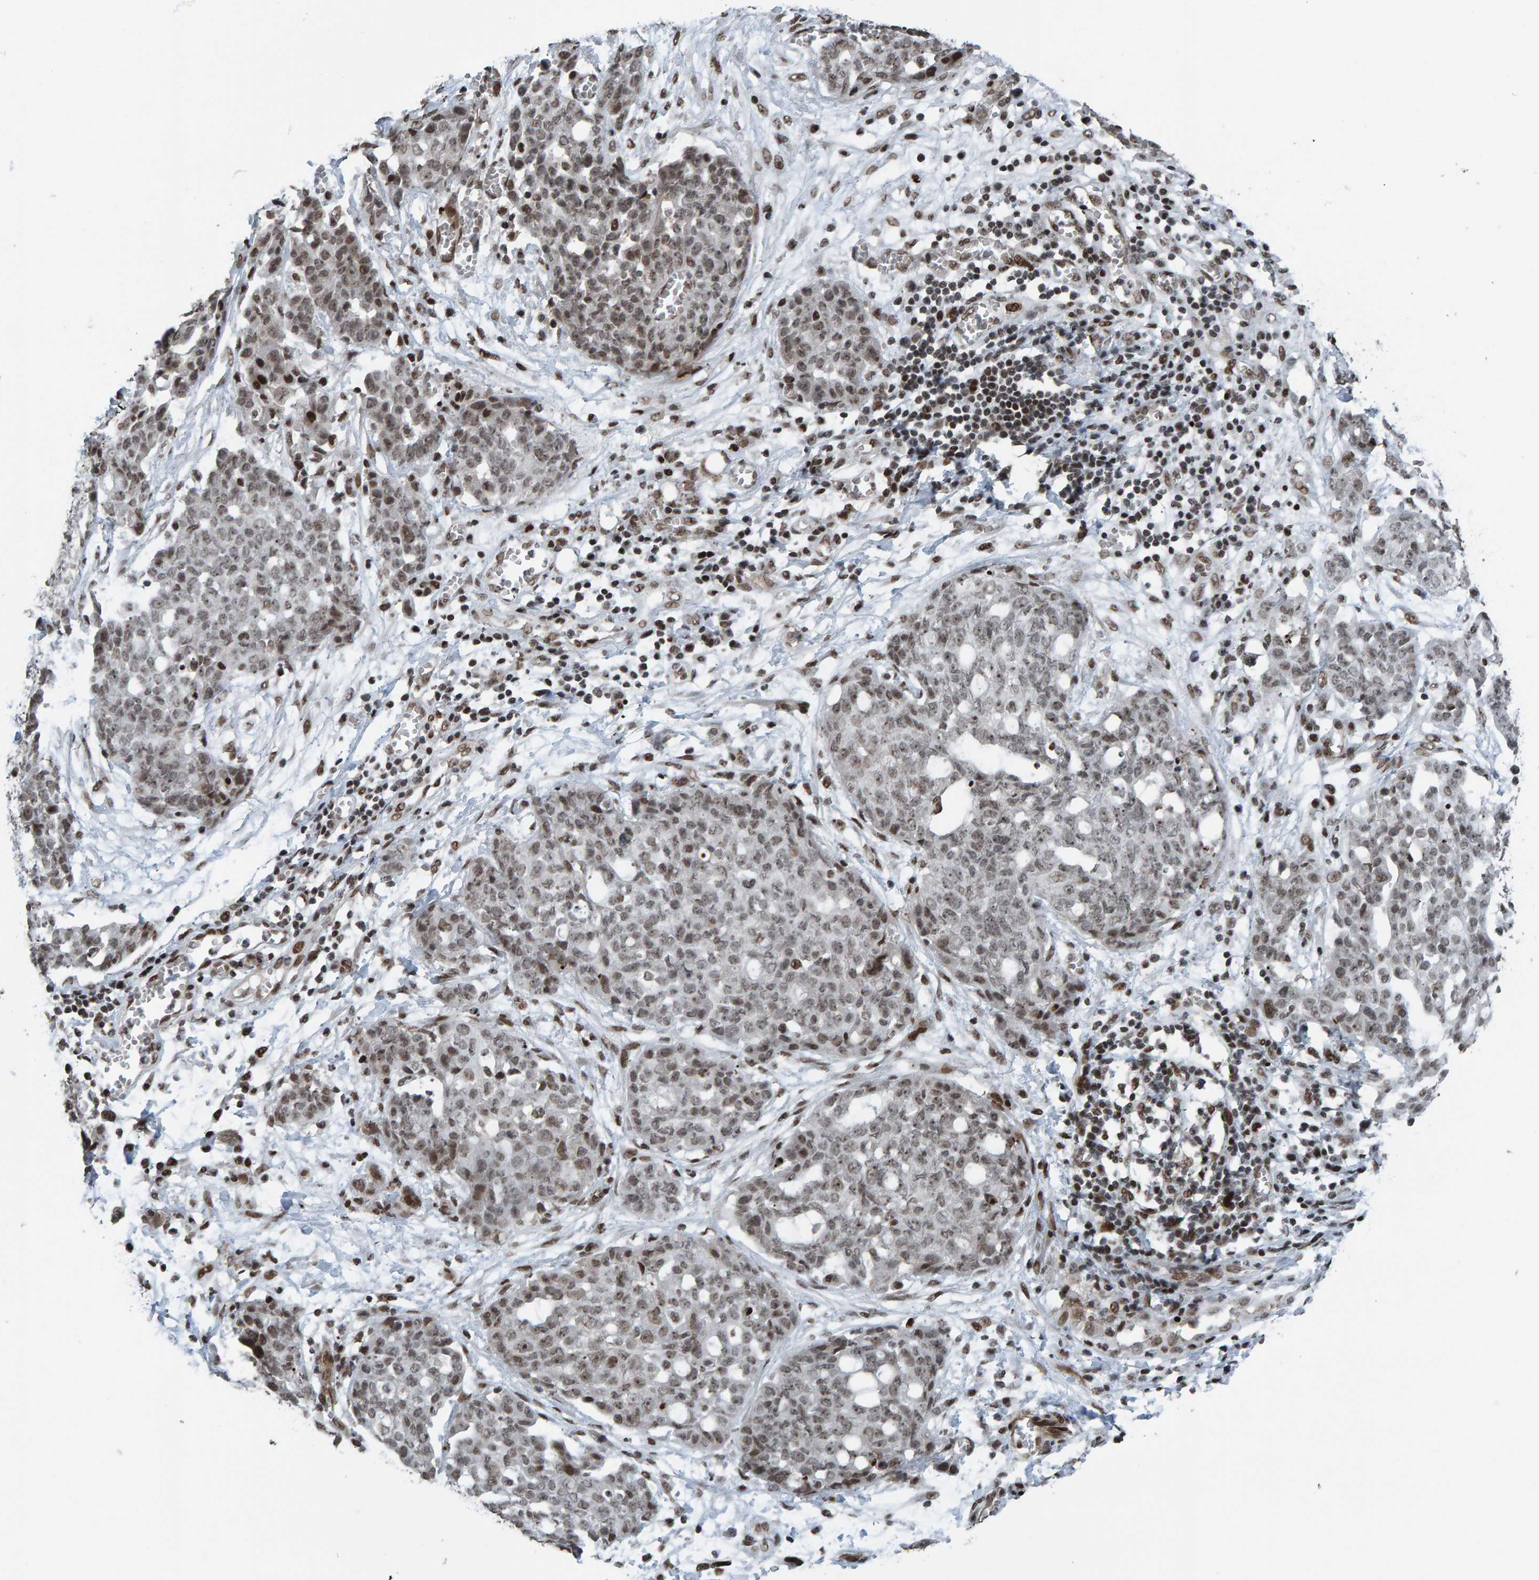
{"staining": {"intensity": "weak", "quantity": ">75%", "location": "nuclear"}, "tissue": "ovarian cancer", "cell_type": "Tumor cells", "image_type": "cancer", "snomed": [{"axis": "morphology", "description": "Cystadenocarcinoma, serous, NOS"}, {"axis": "topography", "description": "Soft tissue"}, {"axis": "topography", "description": "Ovary"}], "caption": "Brown immunohistochemical staining in human ovarian cancer displays weak nuclear expression in about >75% of tumor cells.", "gene": "ZNF366", "patient": {"sex": "female", "age": 57}}